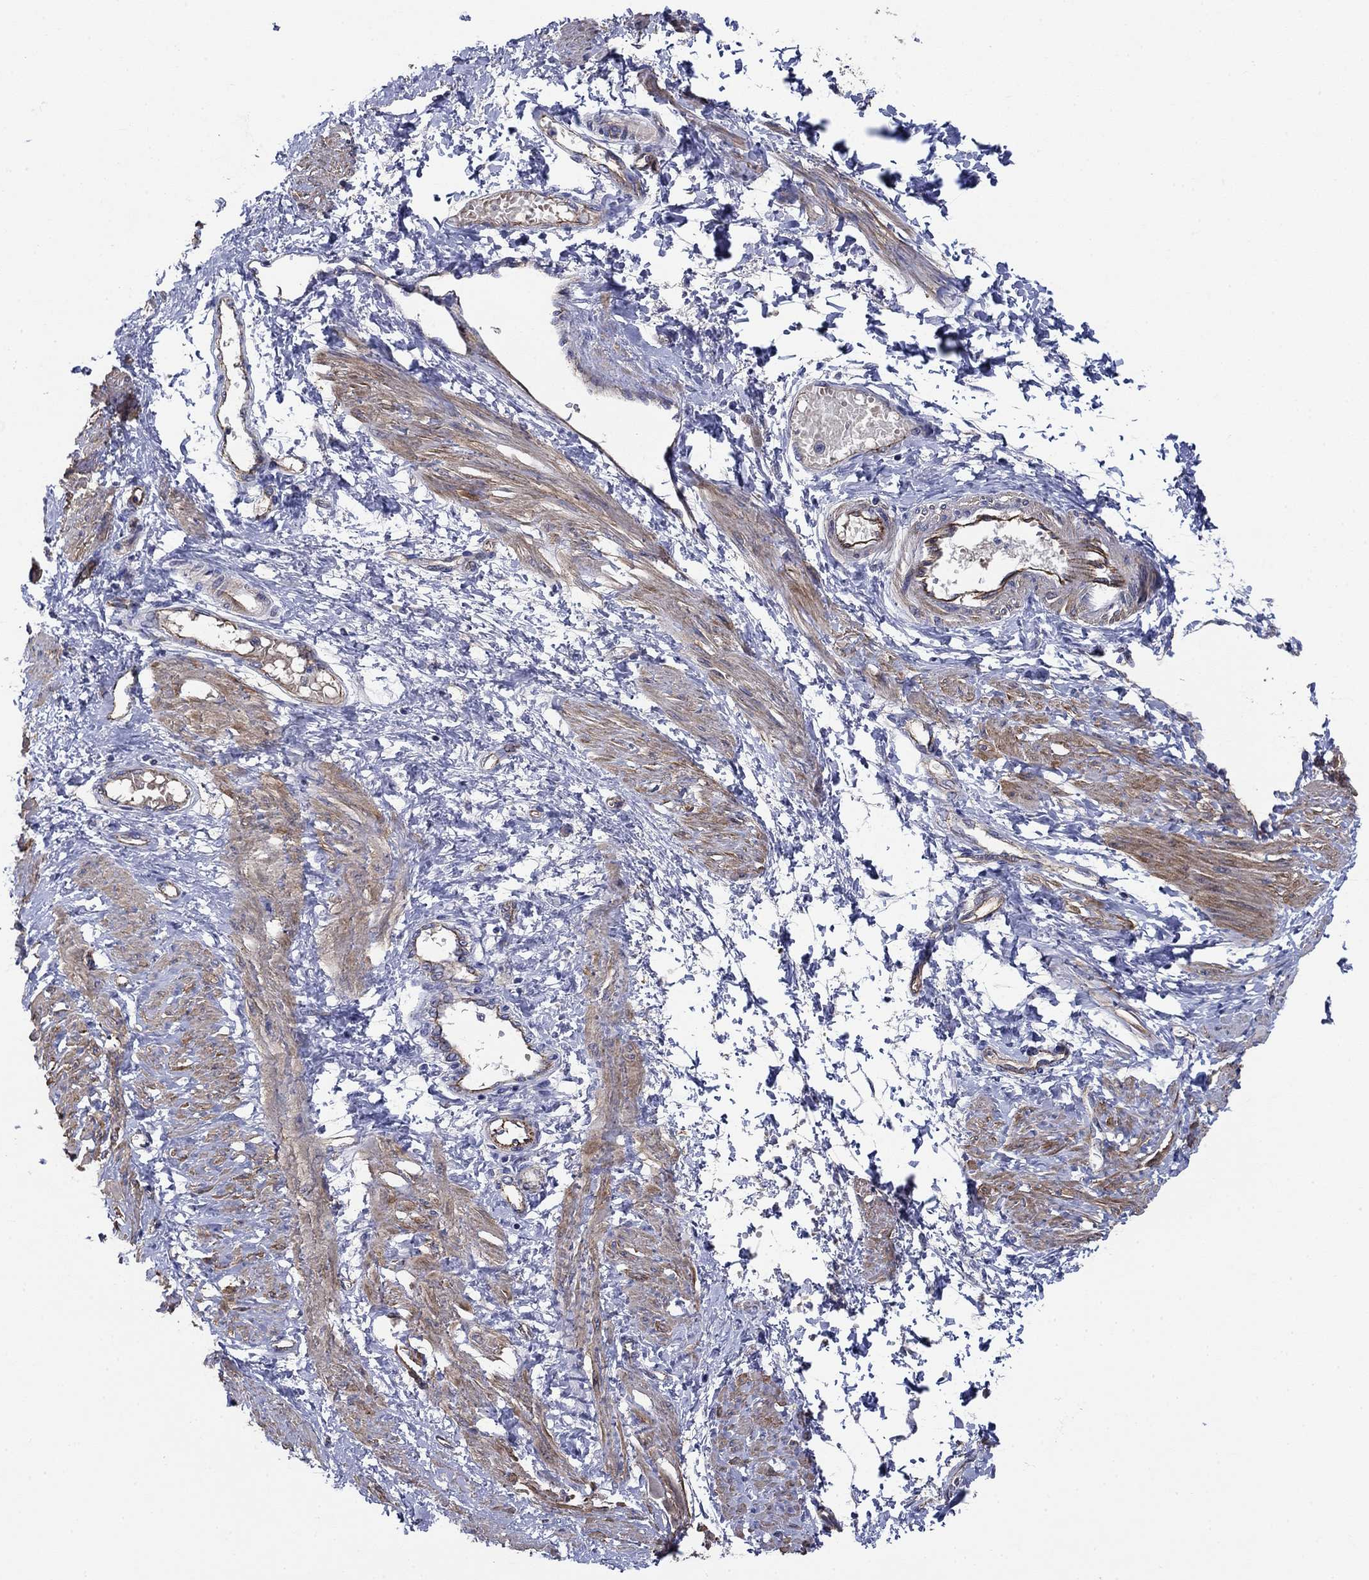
{"staining": {"intensity": "moderate", "quantity": "25%-75%", "location": "cytoplasmic/membranous"}, "tissue": "smooth muscle", "cell_type": "Smooth muscle cells", "image_type": "normal", "snomed": [{"axis": "morphology", "description": "Normal tissue, NOS"}, {"axis": "topography", "description": "Smooth muscle"}, {"axis": "topography", "description": "Uterus"}], "caption": "Smooth muscle cells display moderate cytoplasmic/membranous expression in approximately 25%-75% of cells in unremarkable smooth muscle.", "gene": "FLNC", "patient": {"sex": "female", "age": 39}}